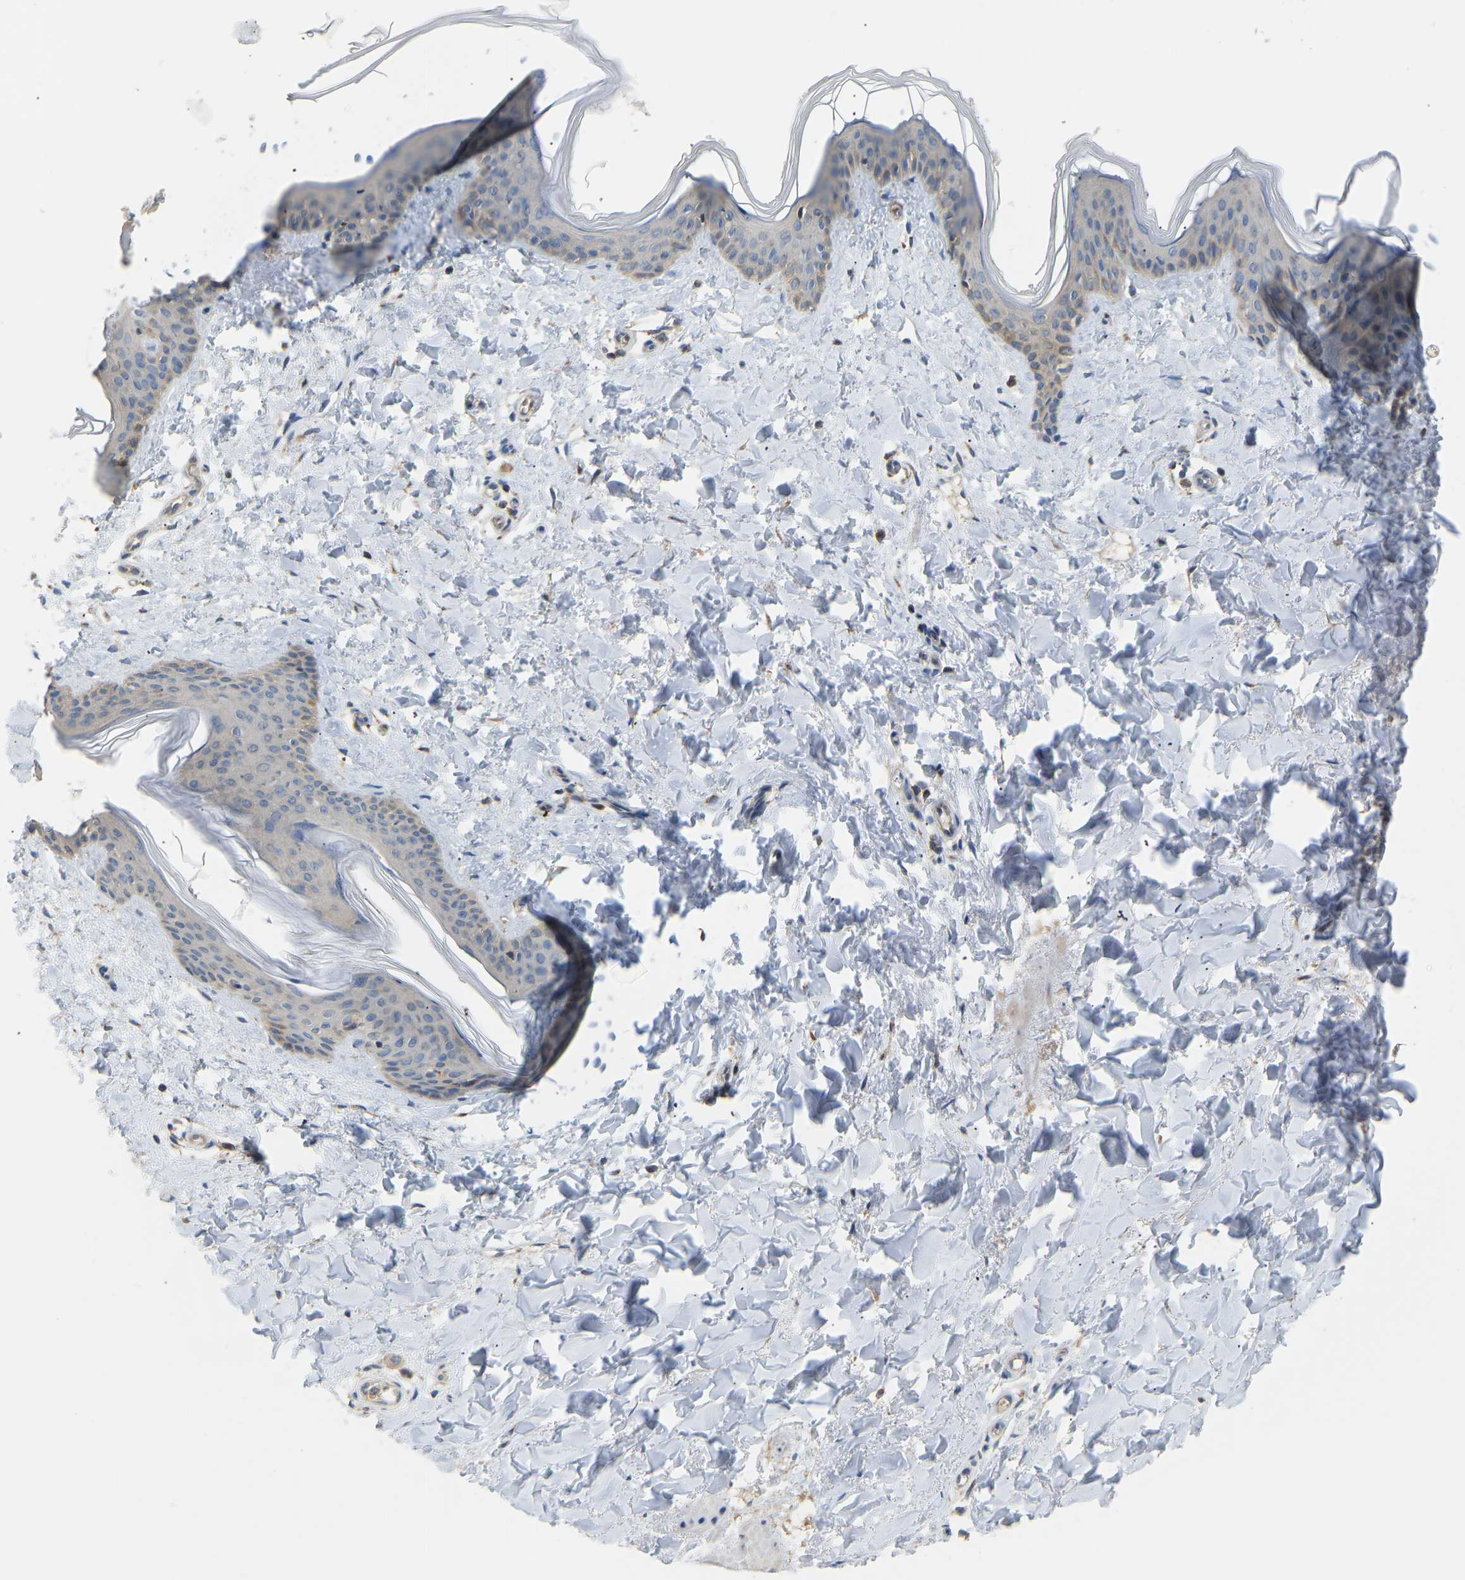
{"staining": {"intensity": "weak", "quantity": "25%-75%", "location": "cytoplasmic/membranous"}, "tissue": "skin", "cell_type": "Fibroblasts", "image_type": "normal", "snomed": [{"axis": "morphology", "description": "Normal tissue, NOS"}, {"axis": "topography", "description": "Skin"}], "caption": "The micrograph demonstrates immunohistochemical staining of unremarkable skin. There is weak cytoplasmic/membranous positivity is seen in about 25%-75% of fibroblasts.", "gene": "RBP1", "patient": {"sex": "female", "age": 17}}